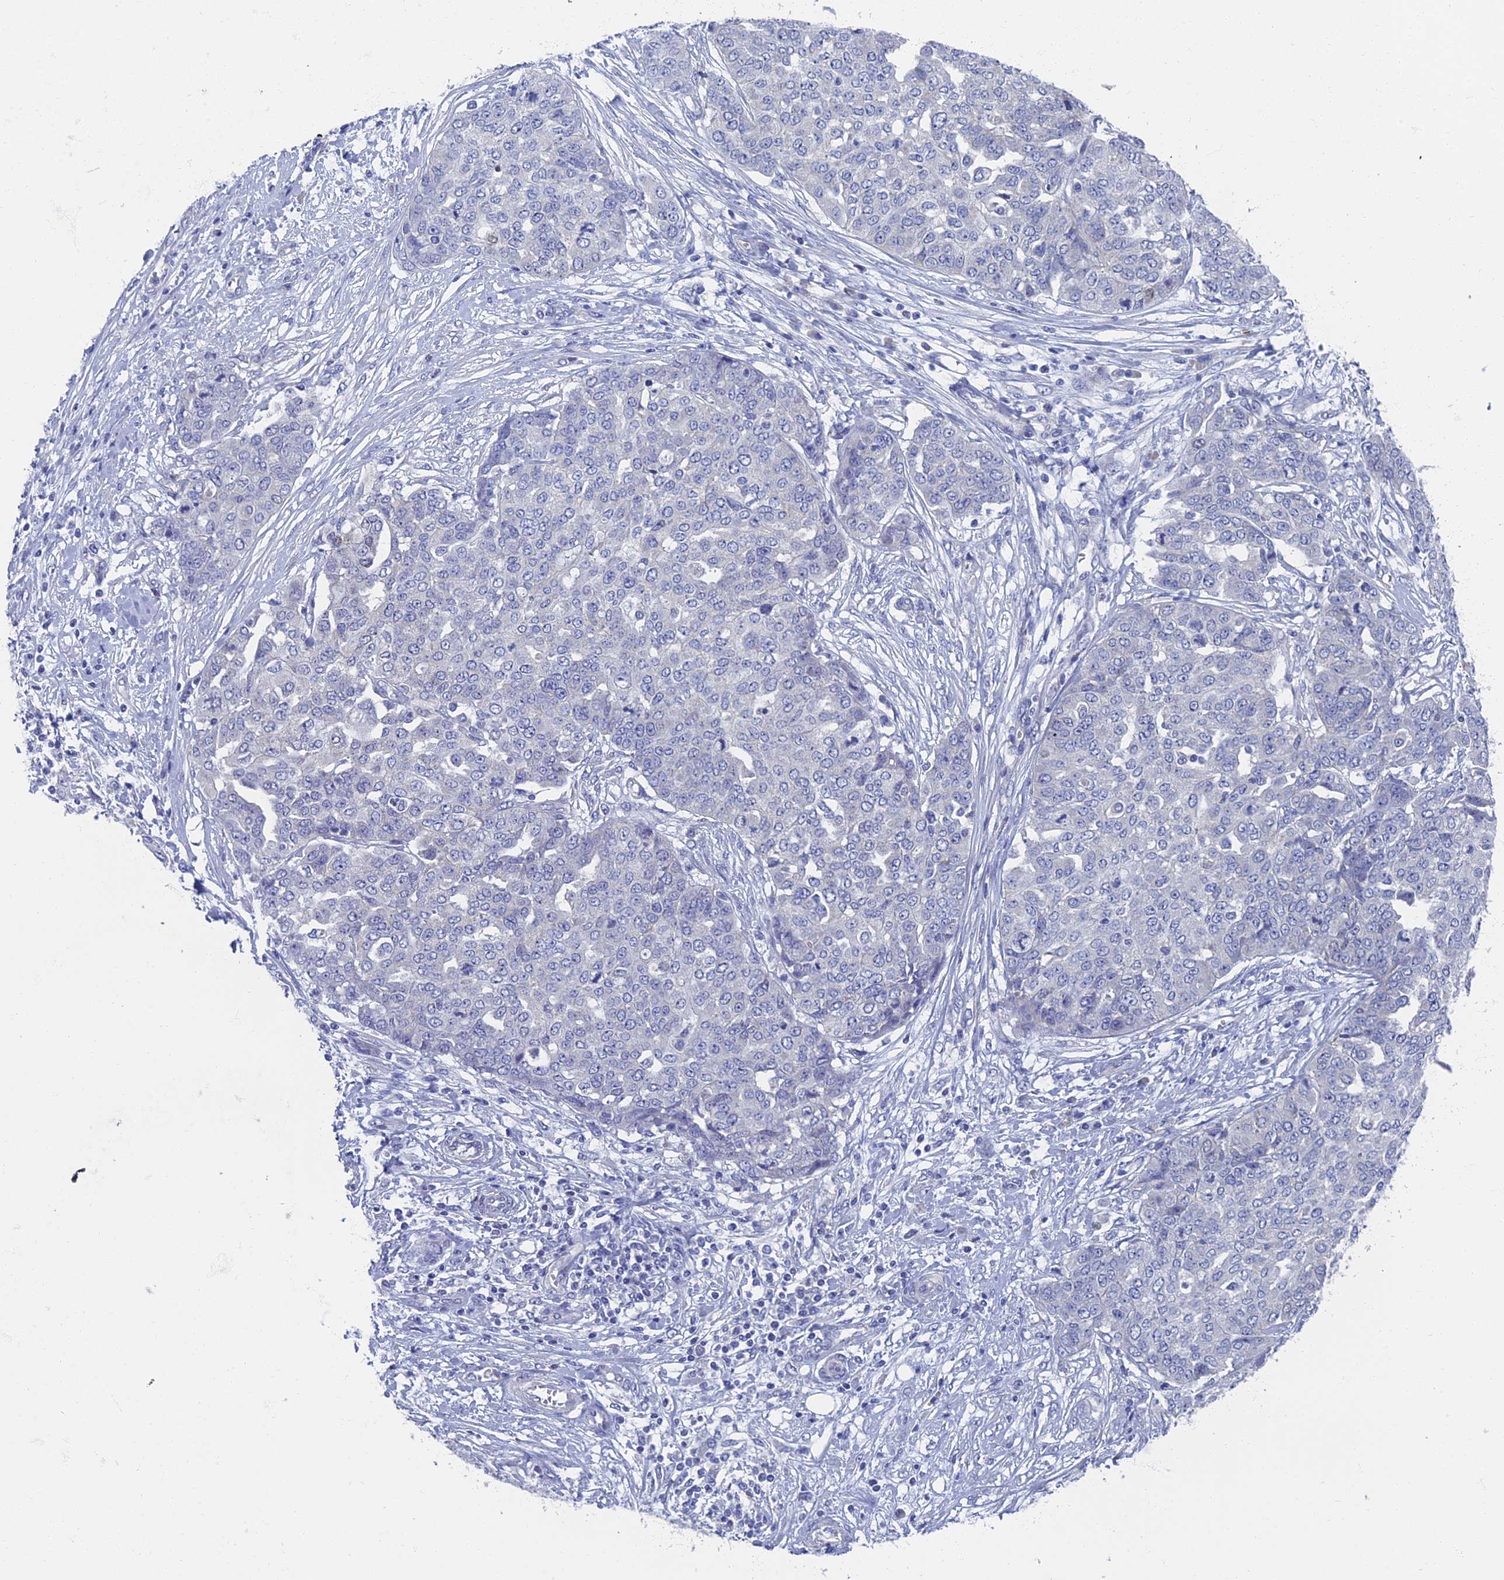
{"staining": {"intensity": "negative", "quantity": "none", "location": "none"}, "tissue": "ovarian cancer", "cell_type": "Tumor cells", "image_type": "cancer", "snomed": [{"axis": "morphology", "description": "Cystadenocarcinoma, serous, NOS"}, {"axis": "topography", "description": "Soft tissue"}, {"axis": "topography", "description": "Ovary"}], "caption": "Immunohistochemistry histopathology image of neoplastic tissue: ovarian cancer (serous cystadenocarcinoma) stained with DAB (3,3'-diaminobenzidine) shows no significant protein expression in tumor cells.", "gene": "SPIN4", "patient": {"sex": "female", "age": 57}}